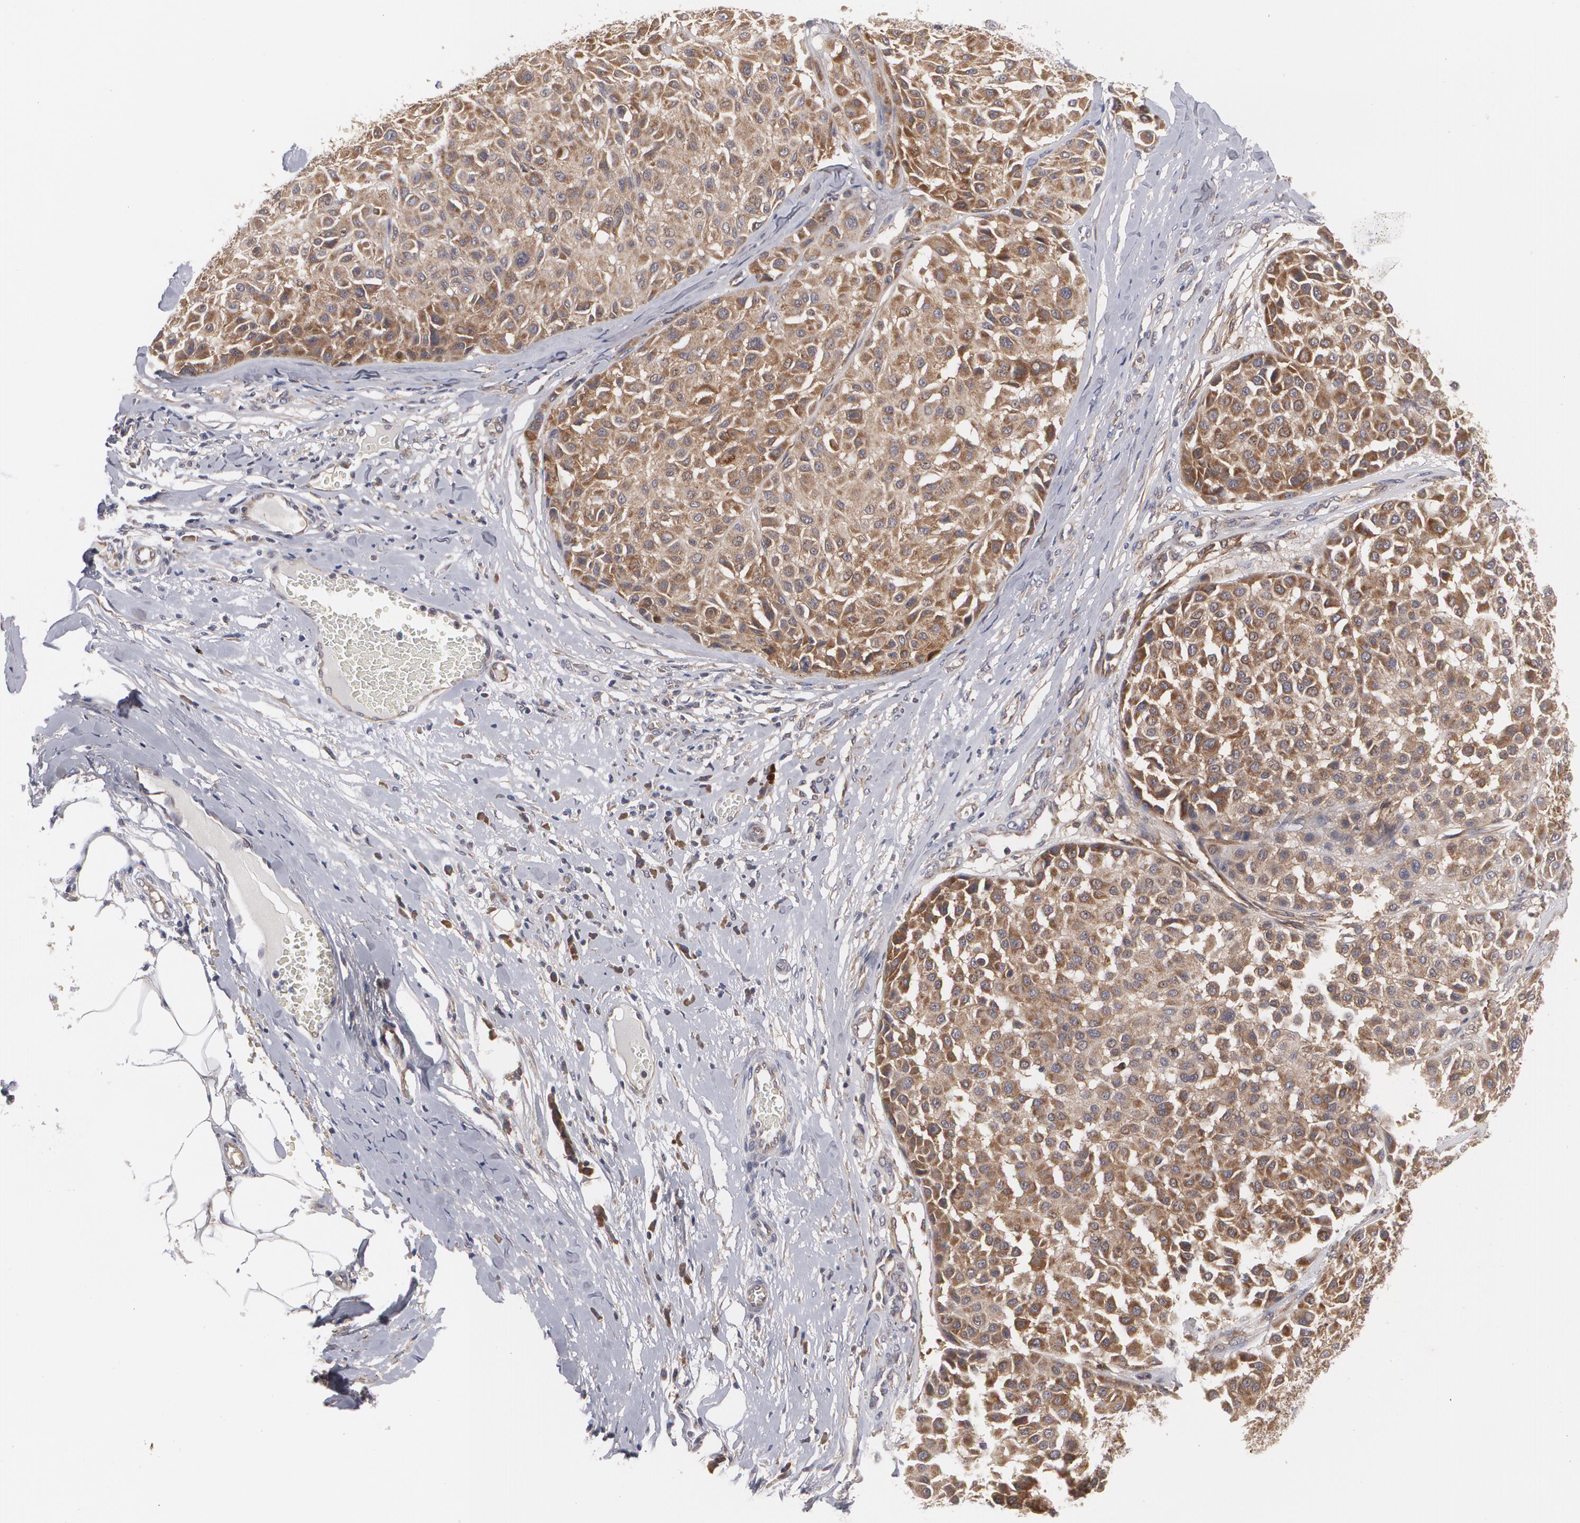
{"staining": {"intensity": "moderate", "quantity": ">75%", "location": "cytoplasmic/membranous"}, "tissue": "melanoma", "cell_type": "Tumor cells", "image_type": "cancer", "snomed": [{"axis": "morphology", "description": "Malignant melanoma, Metastatic site"}, {"axis": "topography", "description": "Soft tissue"}], "caption": "High-magnification brightfield microscopy of malignant melanoma (metastatic site) stained with DAB (brown) and counterstained with hematoxylin (blue). tumor cells exhibit moderate cytoplasmic/membranous expression is identified in about>75% of cells.", "gene": "BMP6", "patient": {"sex": "male", "age": 41}}